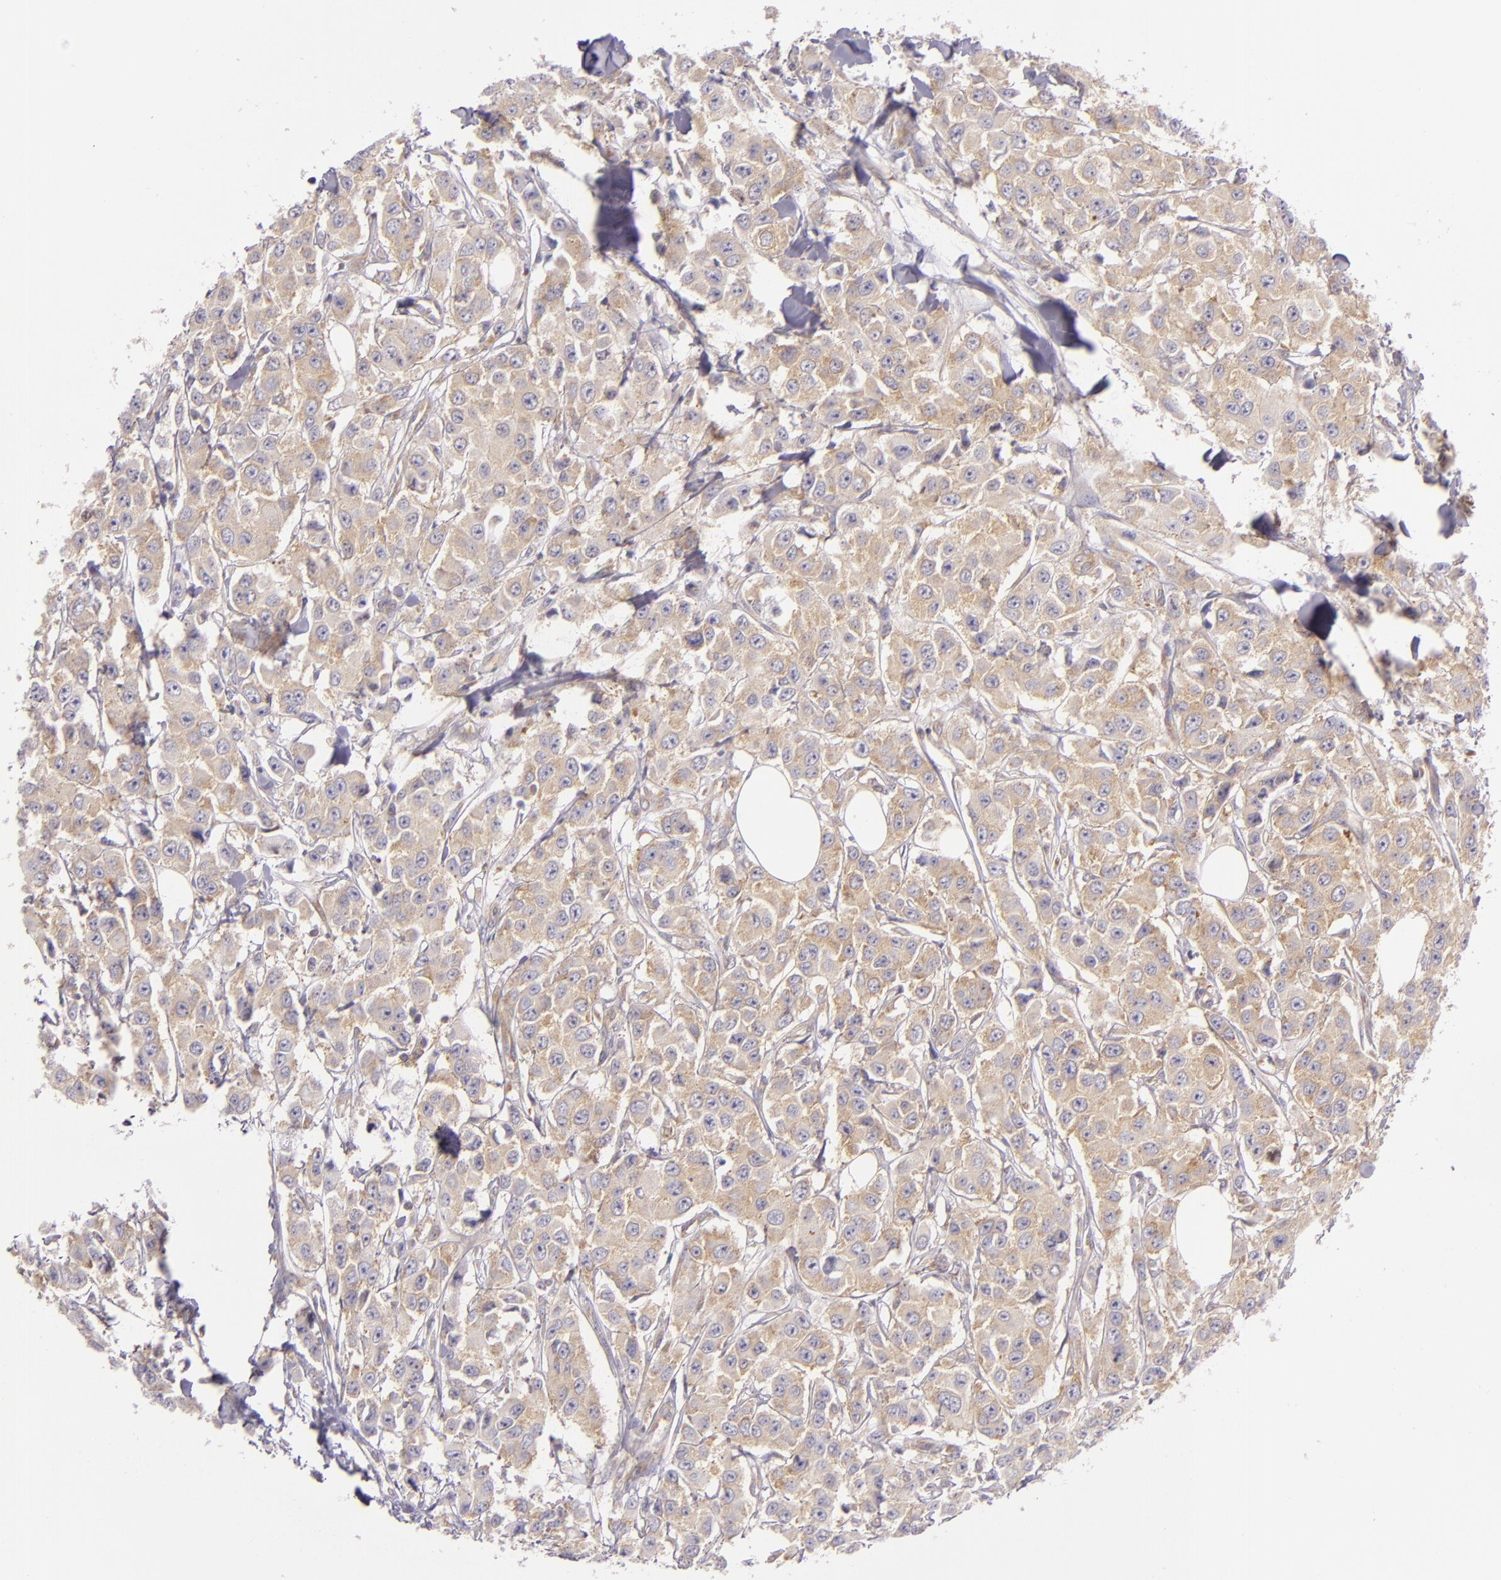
{"staining": {"intensity": "weak", "quantity": ">75%", "location": "cytoplasmic/membranous"}, "tissue": "breast cancer", "cell_type": "Tumor cells", "image_type": "cancer", "snomed": [{"axis": "morphology", "description": "Duct carcinoma"}, {"axis": "topography", "description": "Breast"}], "caption": "Infiltrating ductal carcinoma (breast) stained for a protein reveals weak cytoplasmic/membranous positivity in tumor cells. (DAB (3,3'-diaminobenzidine) IHC with brightfield microscopy, high magnification).", "gene": "UPF3B", "patient": {"sex": "female", "age": 58}}